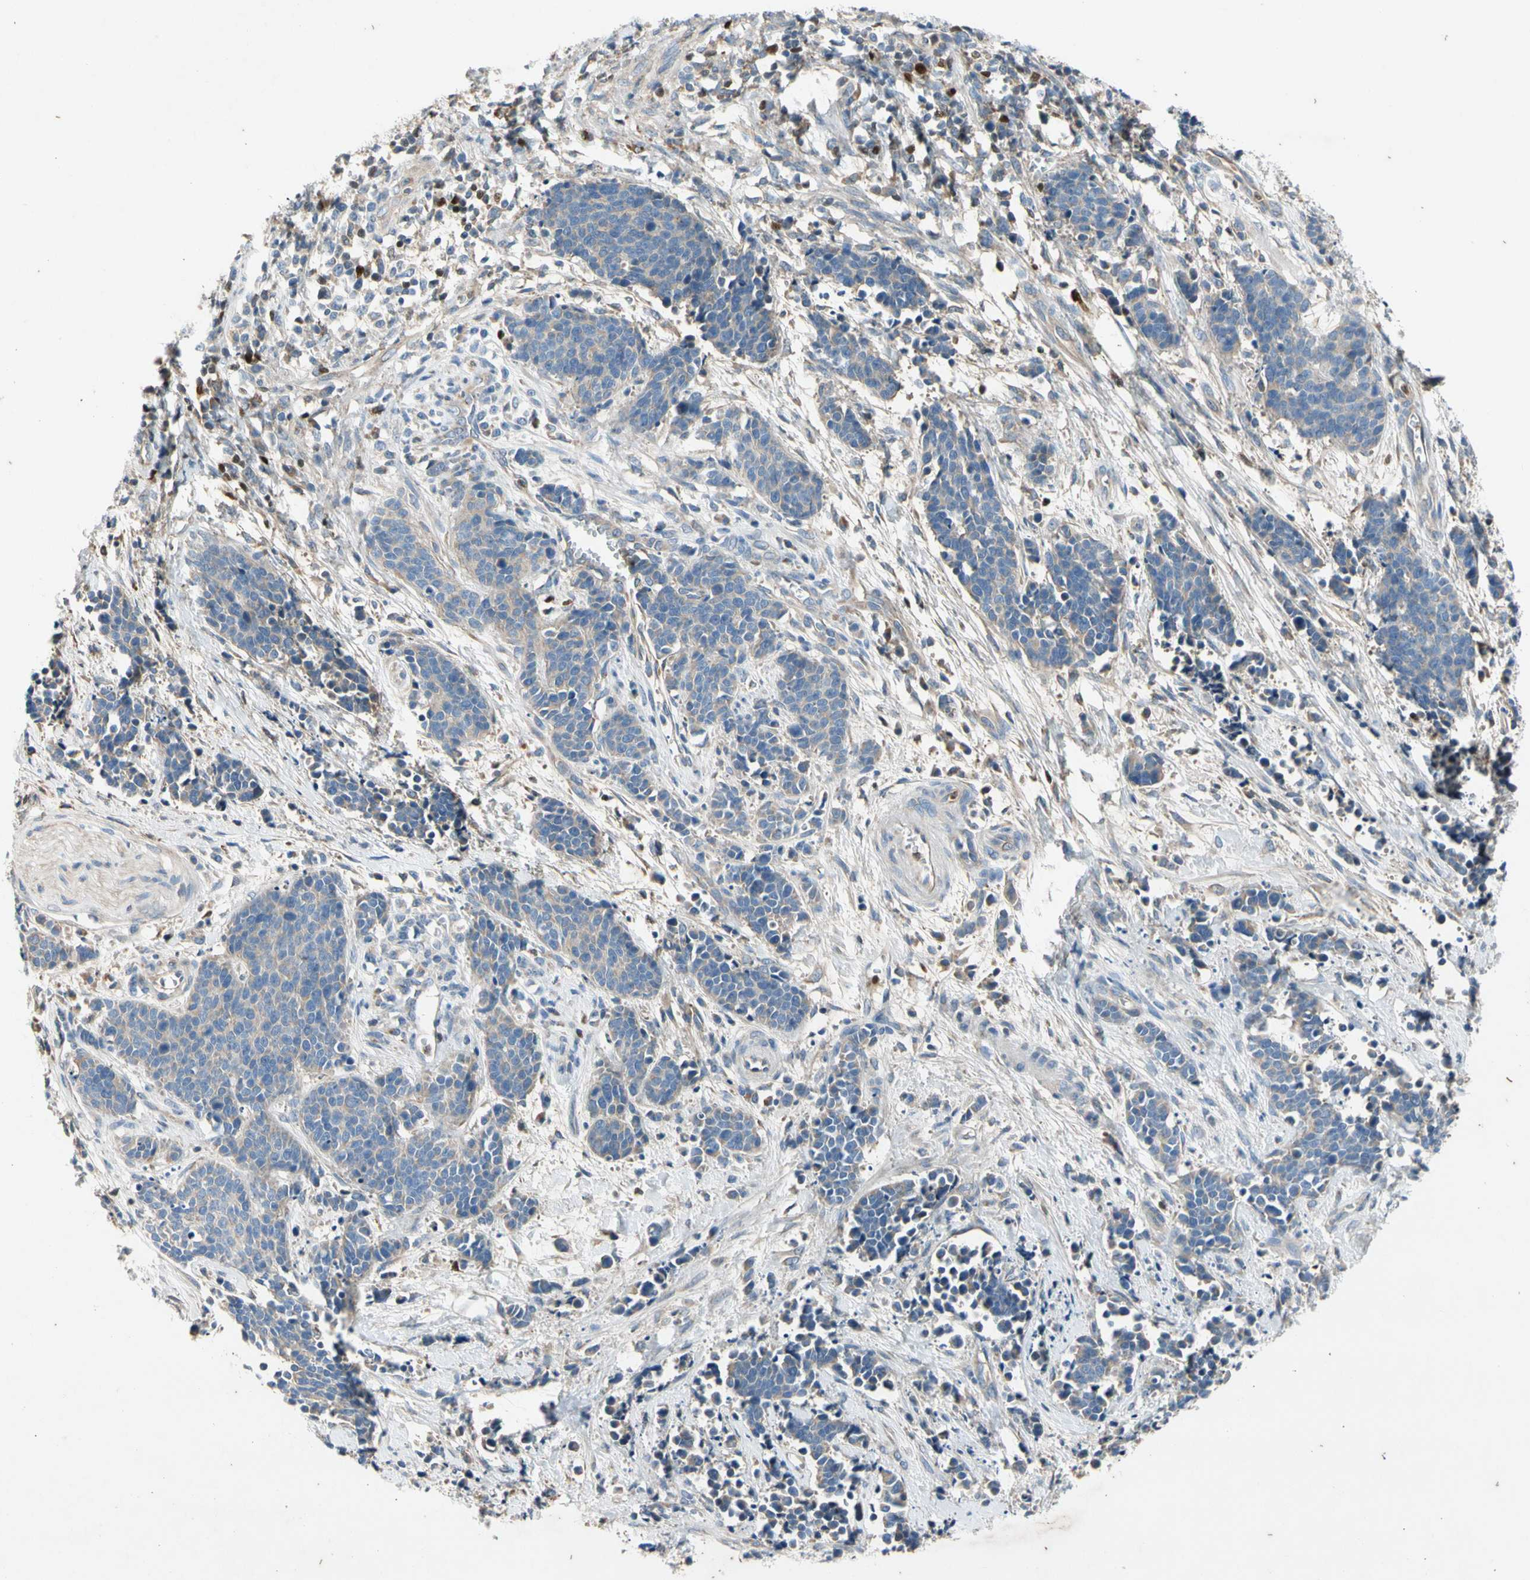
{"staining": {"intensity": "negative", "quantity": "none", "location": "none"}, "tissue": "cervical cancer", "cell_type": "Tumor cells", "image_type": "cancer", "snomed": [{"axis": "morphology", "description": "Squamous cell carcinoma, NOS"}, {"axis": "topography", "description": "Cervix"}], "caption": "This is an IHC photomicrograph of human squamous cell carcinoma (cervical). There is no expression in tumor cells.", "gene": "TBX21", "patient": {"sex": "female", "age": 35}}